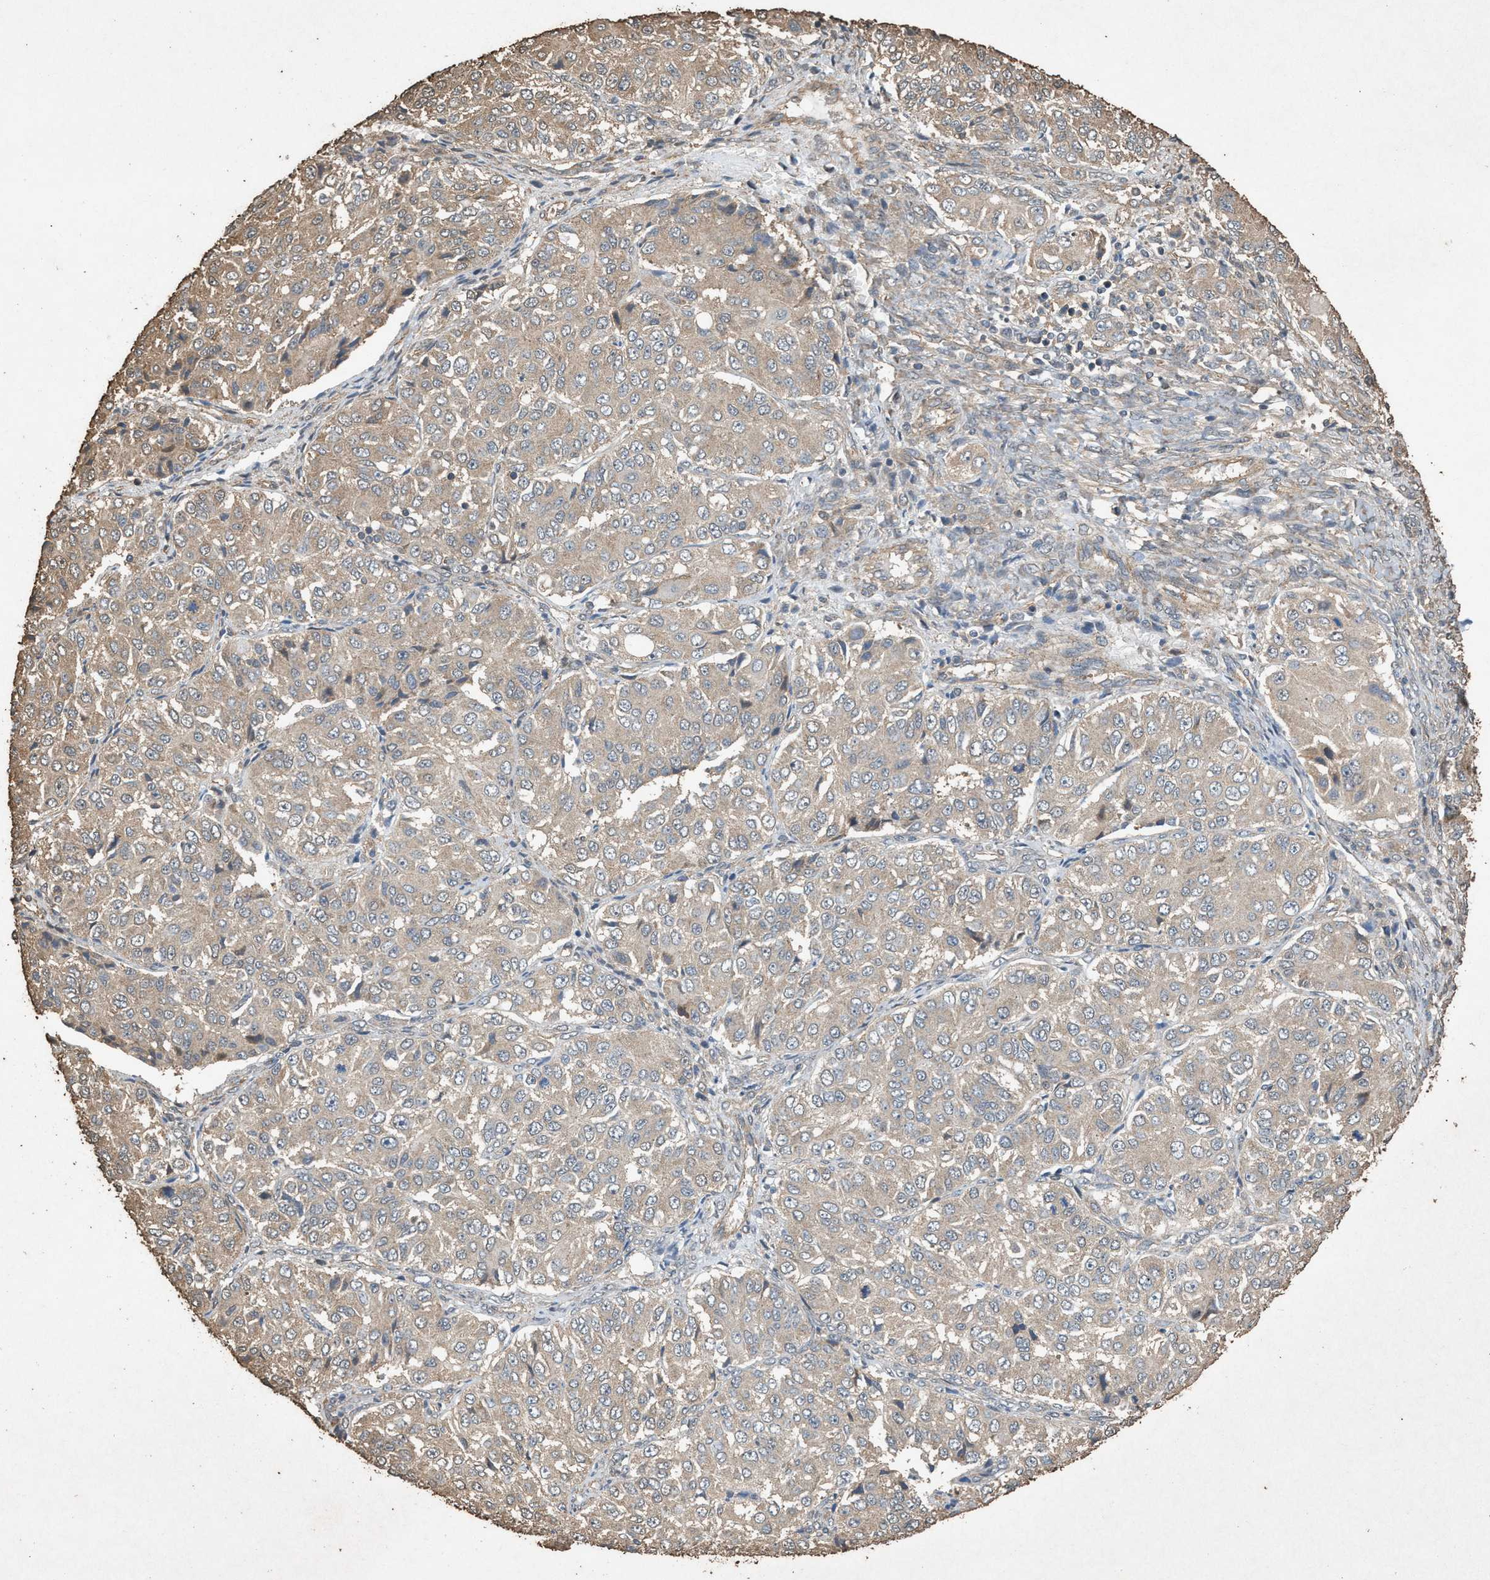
{"staining": {"intensity": "weak", "quantity": "25%-75%", "location": "cytoplasmic/membranous"}, "tissue": "ovarian cancer", "cell_type": "Tumor cells", "image_type": "cancer", "snomed": [{"axis": "morphology", "description": "Carcinoma, endometroid"}, {"axis": "topography", "description": "Ovary"}], "caption": "Brown immunohistochemical staining in human ovarian cancer demonstrates weak cytoplasmic/membranous expression in approximately 25%-75% of tumor cells. (DAB (3,3'-diaminobenzidine) = brown stain, brightfield microscopy at high magnification).", "gene": "DCAF7", "patient": {"sex": "female", "age": 51}}